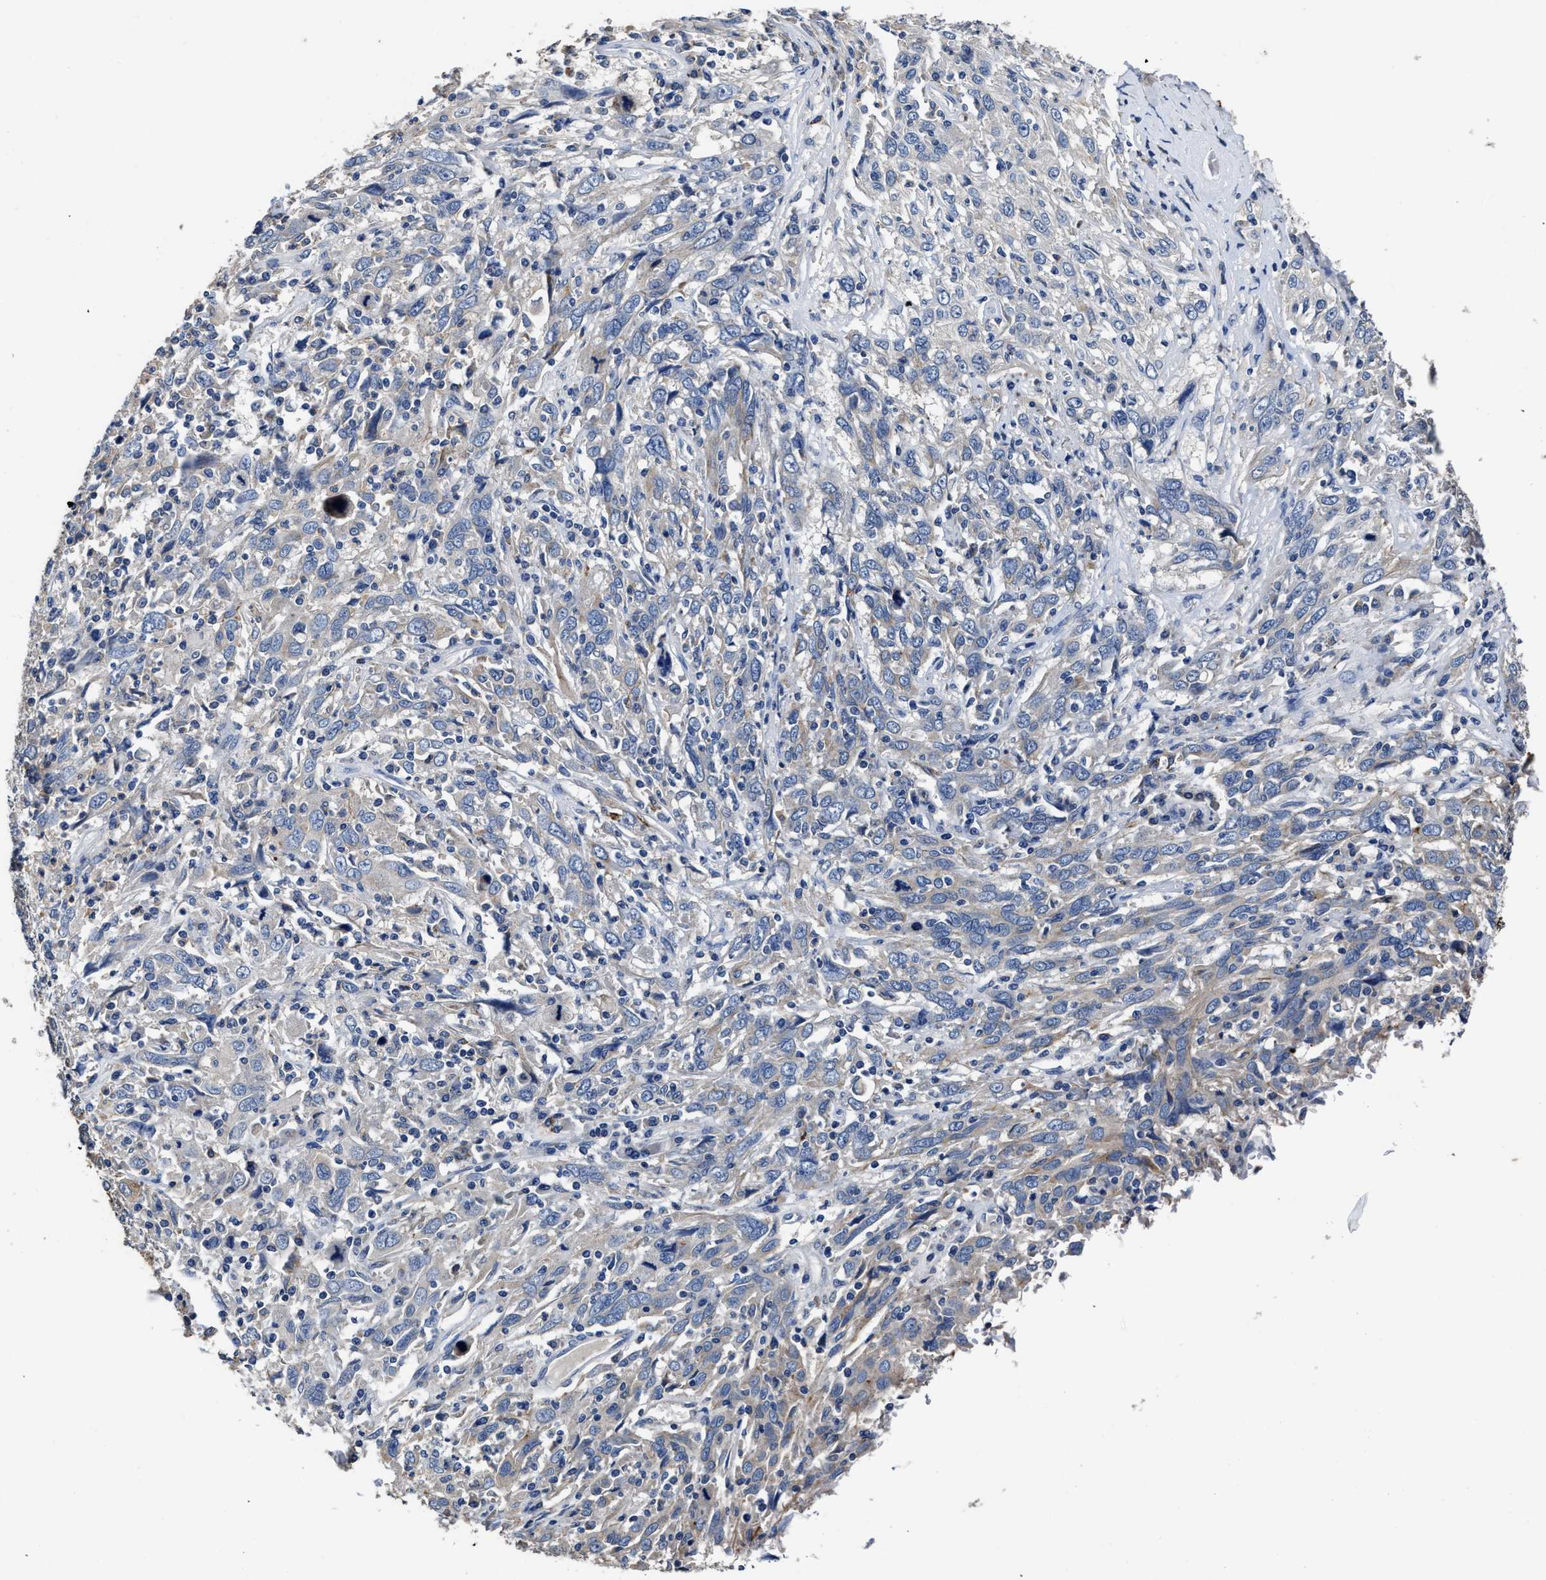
{"staining": {"intensity": "negative", "quantity": "none", "location": "none"}, "tissue": "cervical cancer", "cell_type": "Tumor cells", "image_type": "cancer", "snomed": [{"axis": "morphology", "description": "Squamous cell carcinoma, NOS"}, {"axis": "topography", "description": "Cervix"}], "caption": "A high-resolution micrograph shows immunohistochemistry staining of squamous cell carcinoma (cervical), which shows no significant expression in tumor cells. (DAB immunohistochemistry, high magnification).", "gene": "UBR4", "patient": {"sex": "female", "age": 46}}